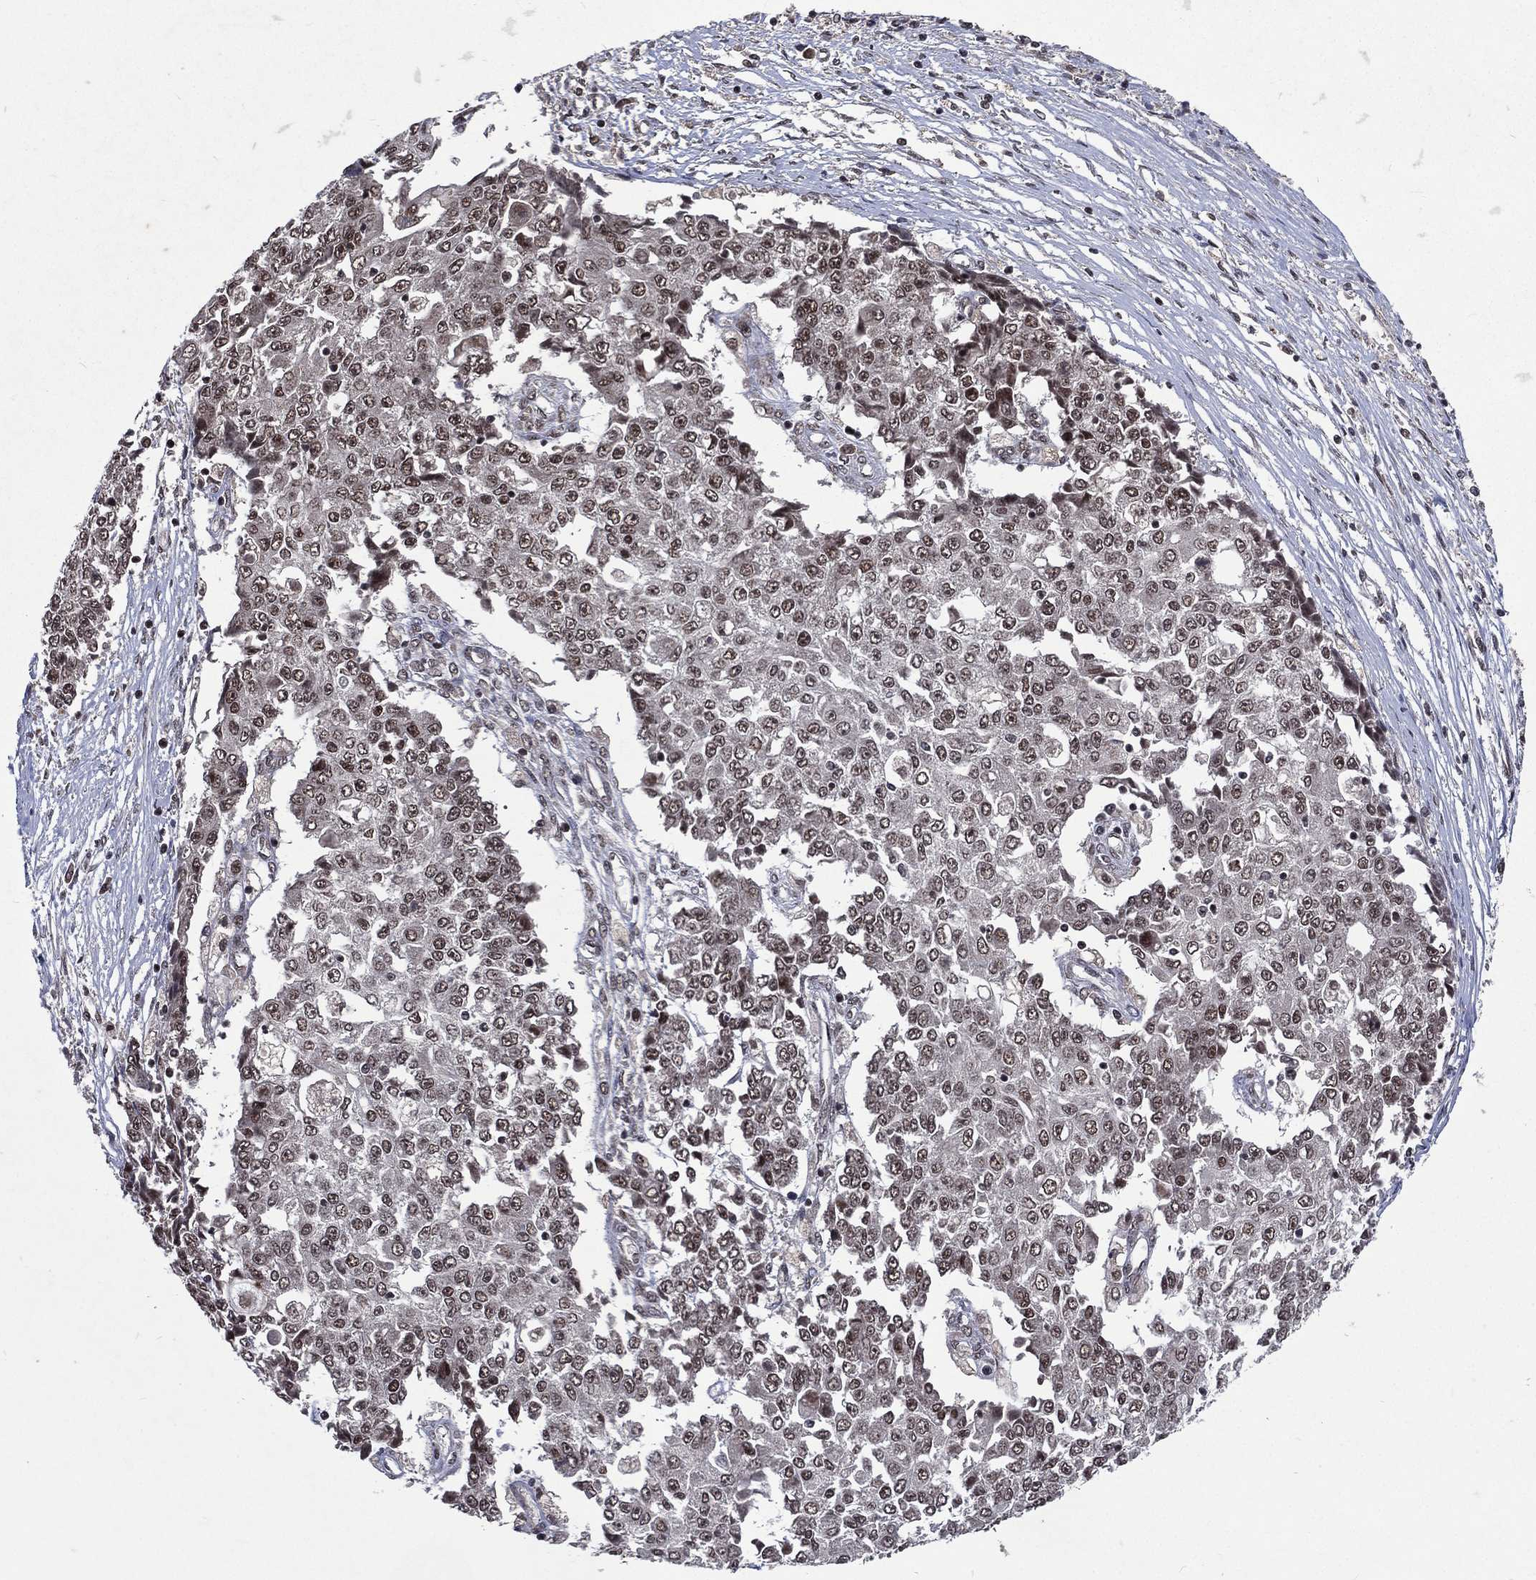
{"staining": {"intensity": "weak", "quantity": "25%-75%", "location": "nuclear"}, "tissue": "ovarian cancer", "cell_type": "Tumor cells", "image_type": "cancer", "snomed": [{"axis": "morphology", "description": "Carcinoma, endometroid"}, {"axis": "topography", "description": "Ovary"}], "caption": "The image demonstrates a brown stain indicating the presence of a protein in the nuclear of tumor cells in ovarian endometroid carcinoma.", "gene": "DMAP1", "patient": {"sex": "female", "age": 42}}